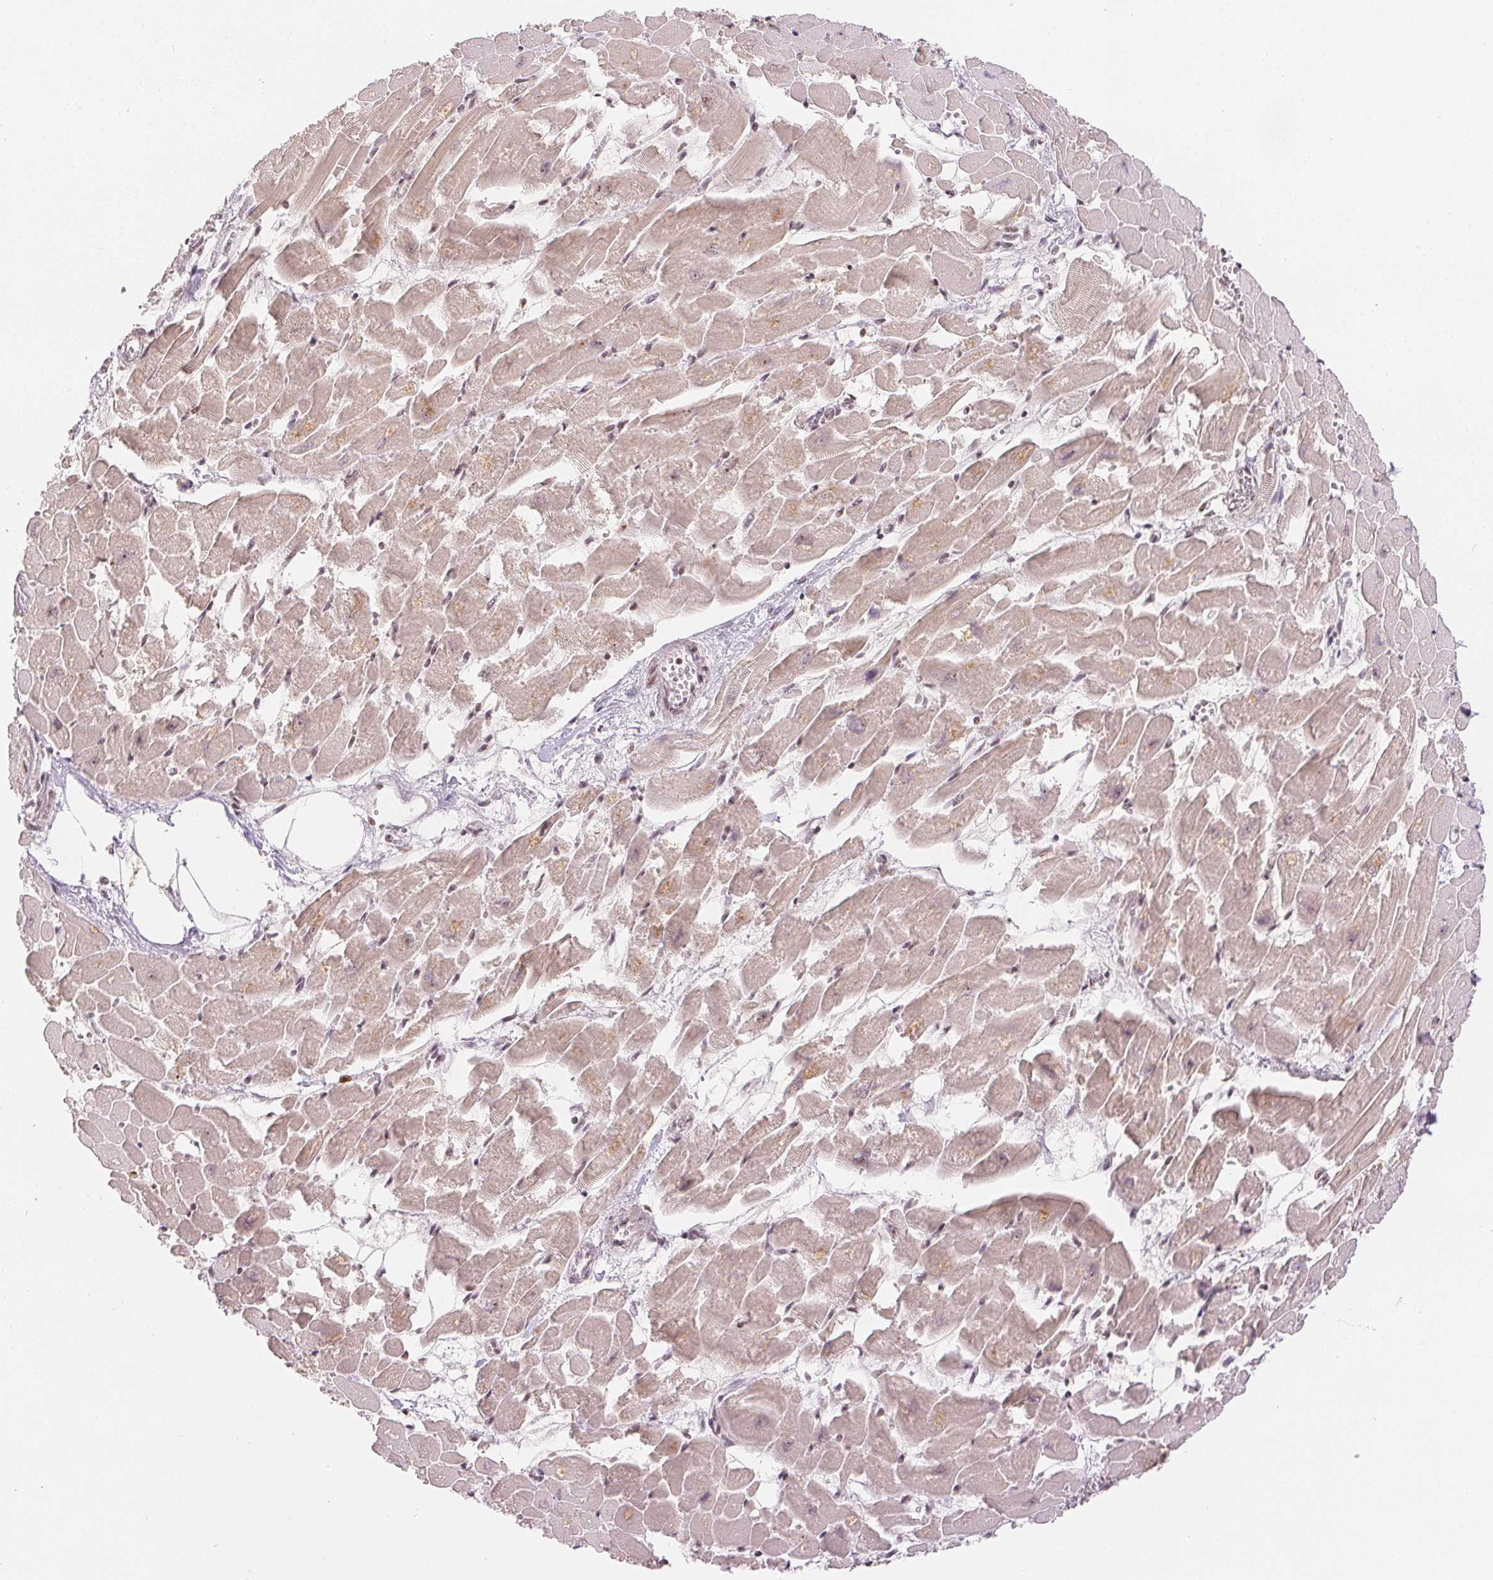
{"staining": {"intensity": "weak", "quantity": "25%-75%", "location": "cytoplasmic/membranous"}, "tissue": "heart muscle", "cell_type": "Cardiomyocytes", "image_type": "normal", "snomed": [{"axis": "morphology", "description": "Normal tissue, NOS"}, {"axis": "topography", "description": "Heart"}], "caption": "IHC image of normal human heart muscle stained for a protein (brown), which demonstrates low levels of weak cytoplasmic/membranous positivity in approximately 25%-75% of cardiomyocytes.", "gene": "DEK", "patient": {"sex": "female", "age": 52}}